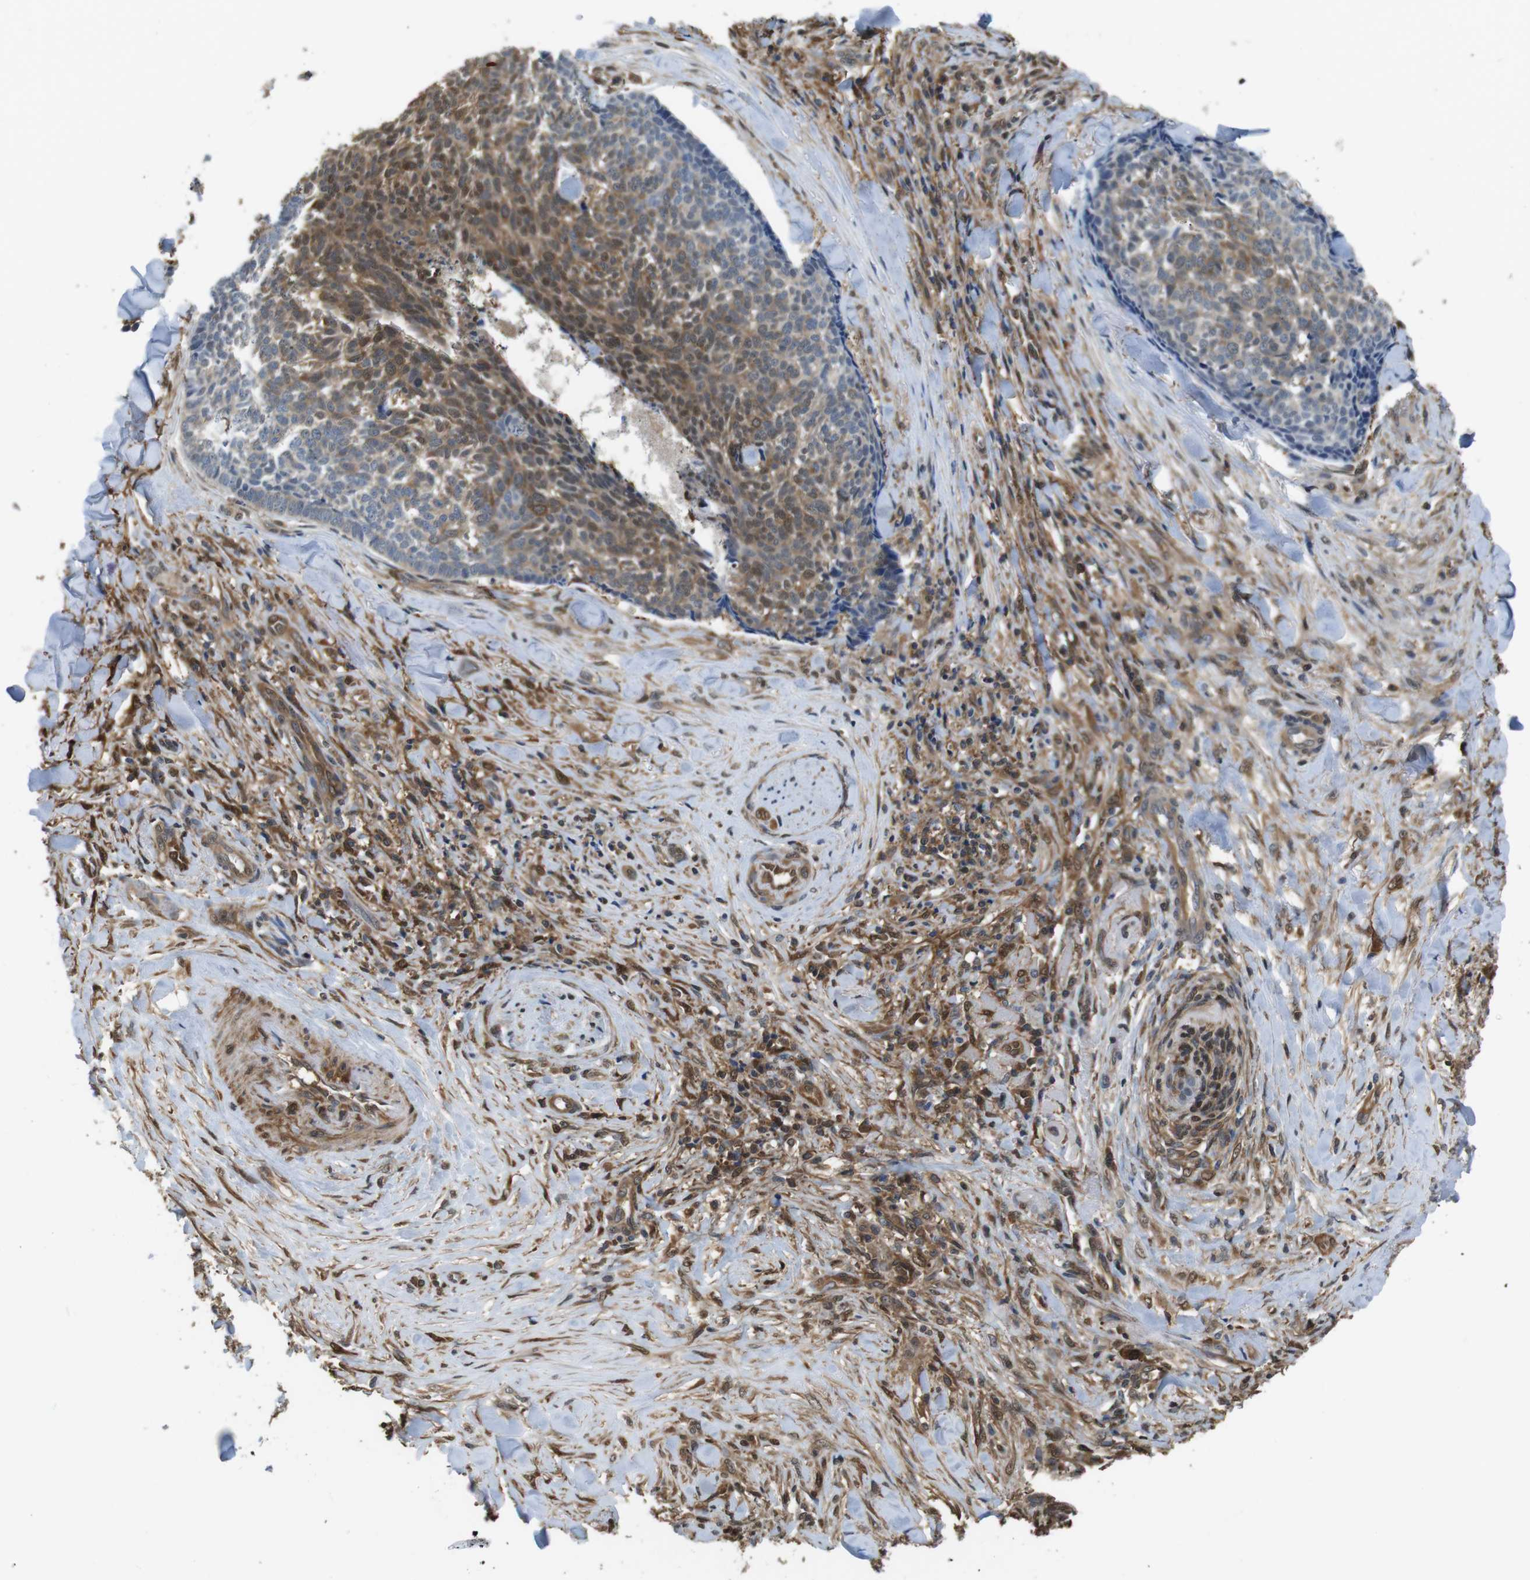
{"staining": {"intensity": "moderate", "quantity": "25%-75%", "location": "cytoplasmic/membranous,nuclear"}, "tissue": "skin cancer", "cell_type": "Tumor cells", "image_type": "cancer", "snomed": [{"axis": "morphology", "description": "Basal cell carcinoma"}, {"axis": "topography", "description": "Skin"}], "caption": "Tumor cells reveal medium levels of moderate cytoplasmic/membranous and nuclear staining in approximately 25%-75% of cells in human skin cancer.", "gene": "LDHA", "patient": {"sex": "male", "age": 84}}